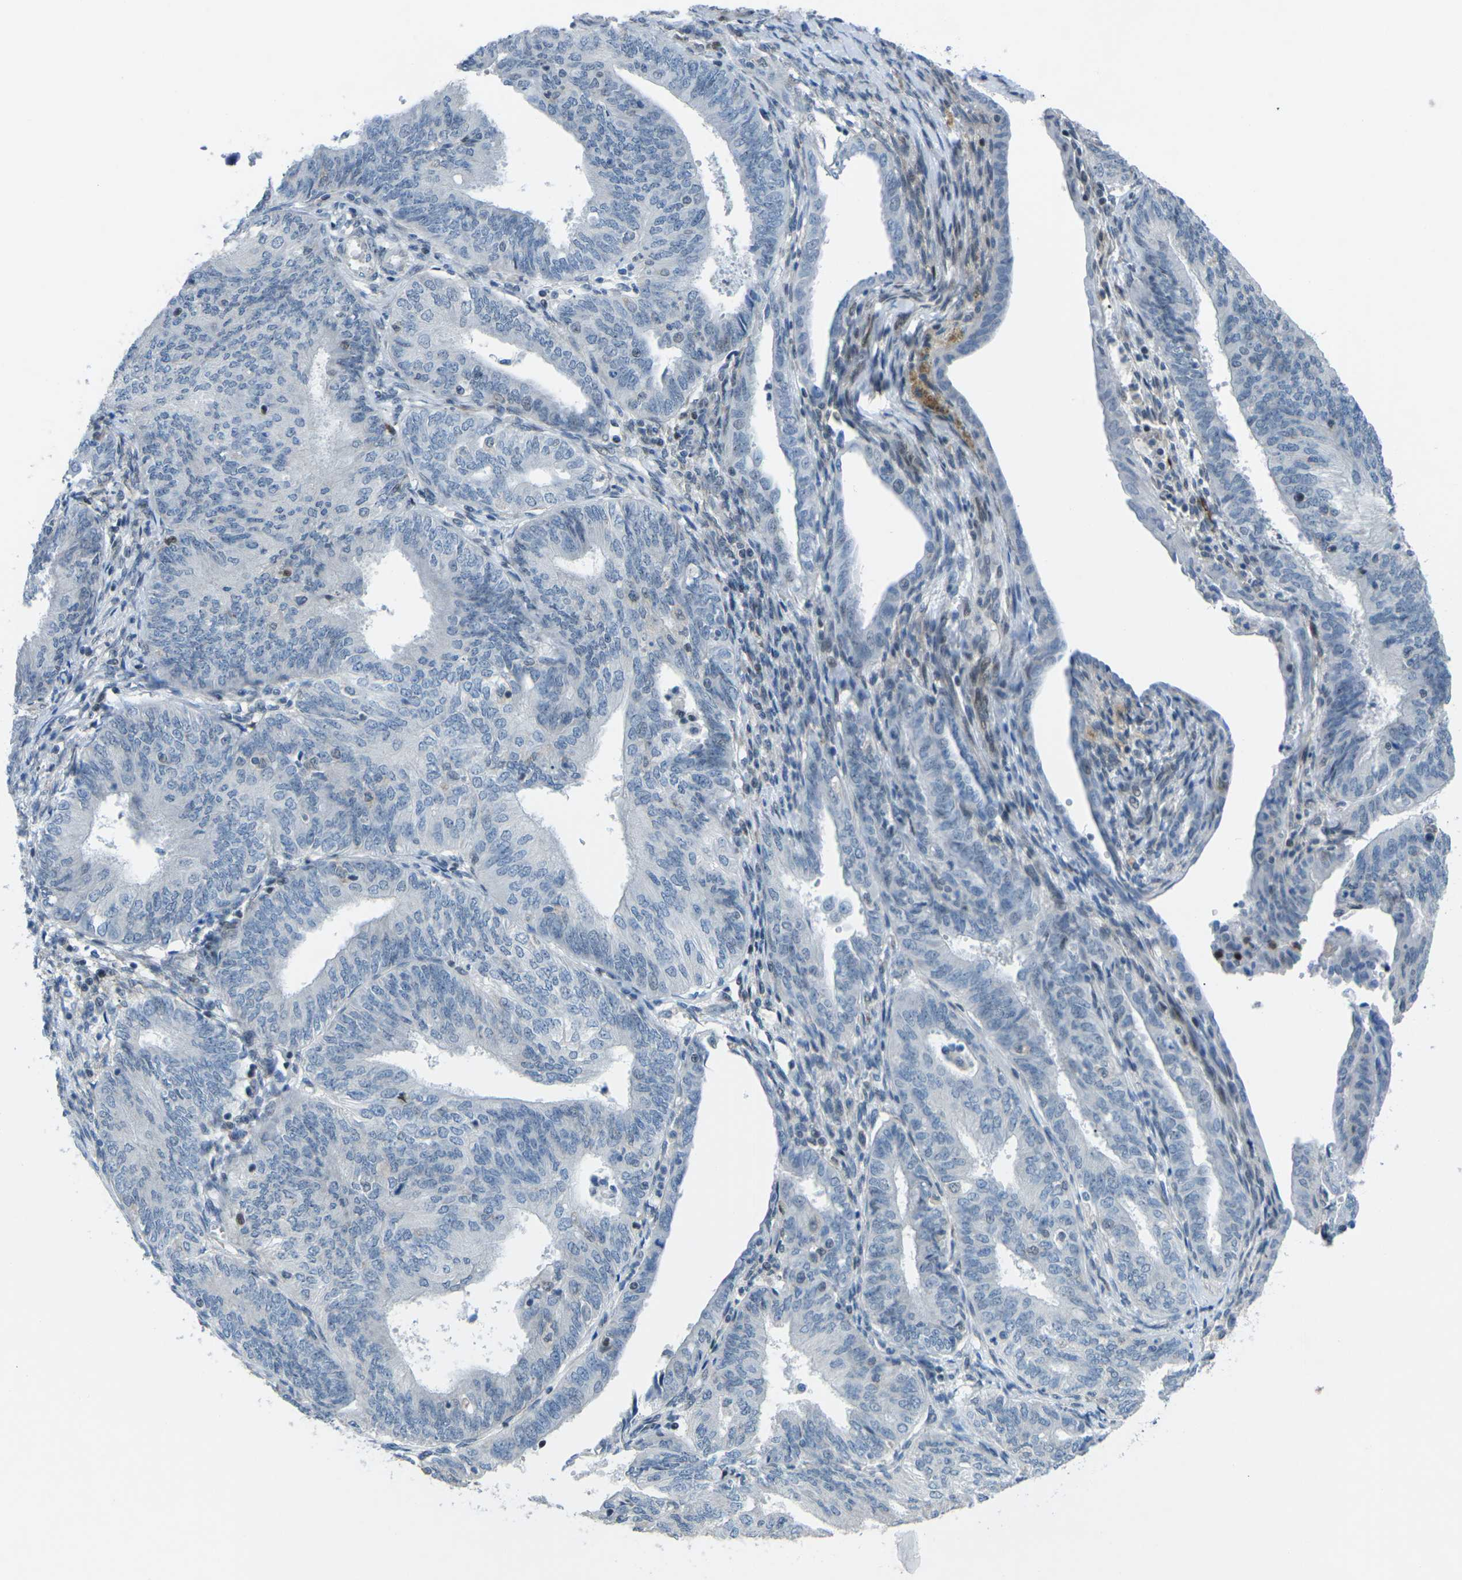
{"staining": {"intensity": "negative", "quantity": "none", "location": "none"}, "tissue": "endometrial cancer", "cell_type": "Tumor cells", "image_type": "cancer", "snomed": [{"axis": "morphology", "description": "Adenocarcinoma, NOS"}, {"axis": "topography", "description": "Endometrium"}], "caption": "Tumor cells are negative for brown protein staining in adenocarcinoma (endometrial).", "gene": "MBNL1", "patient": {"sex": "female", "age": 58}}